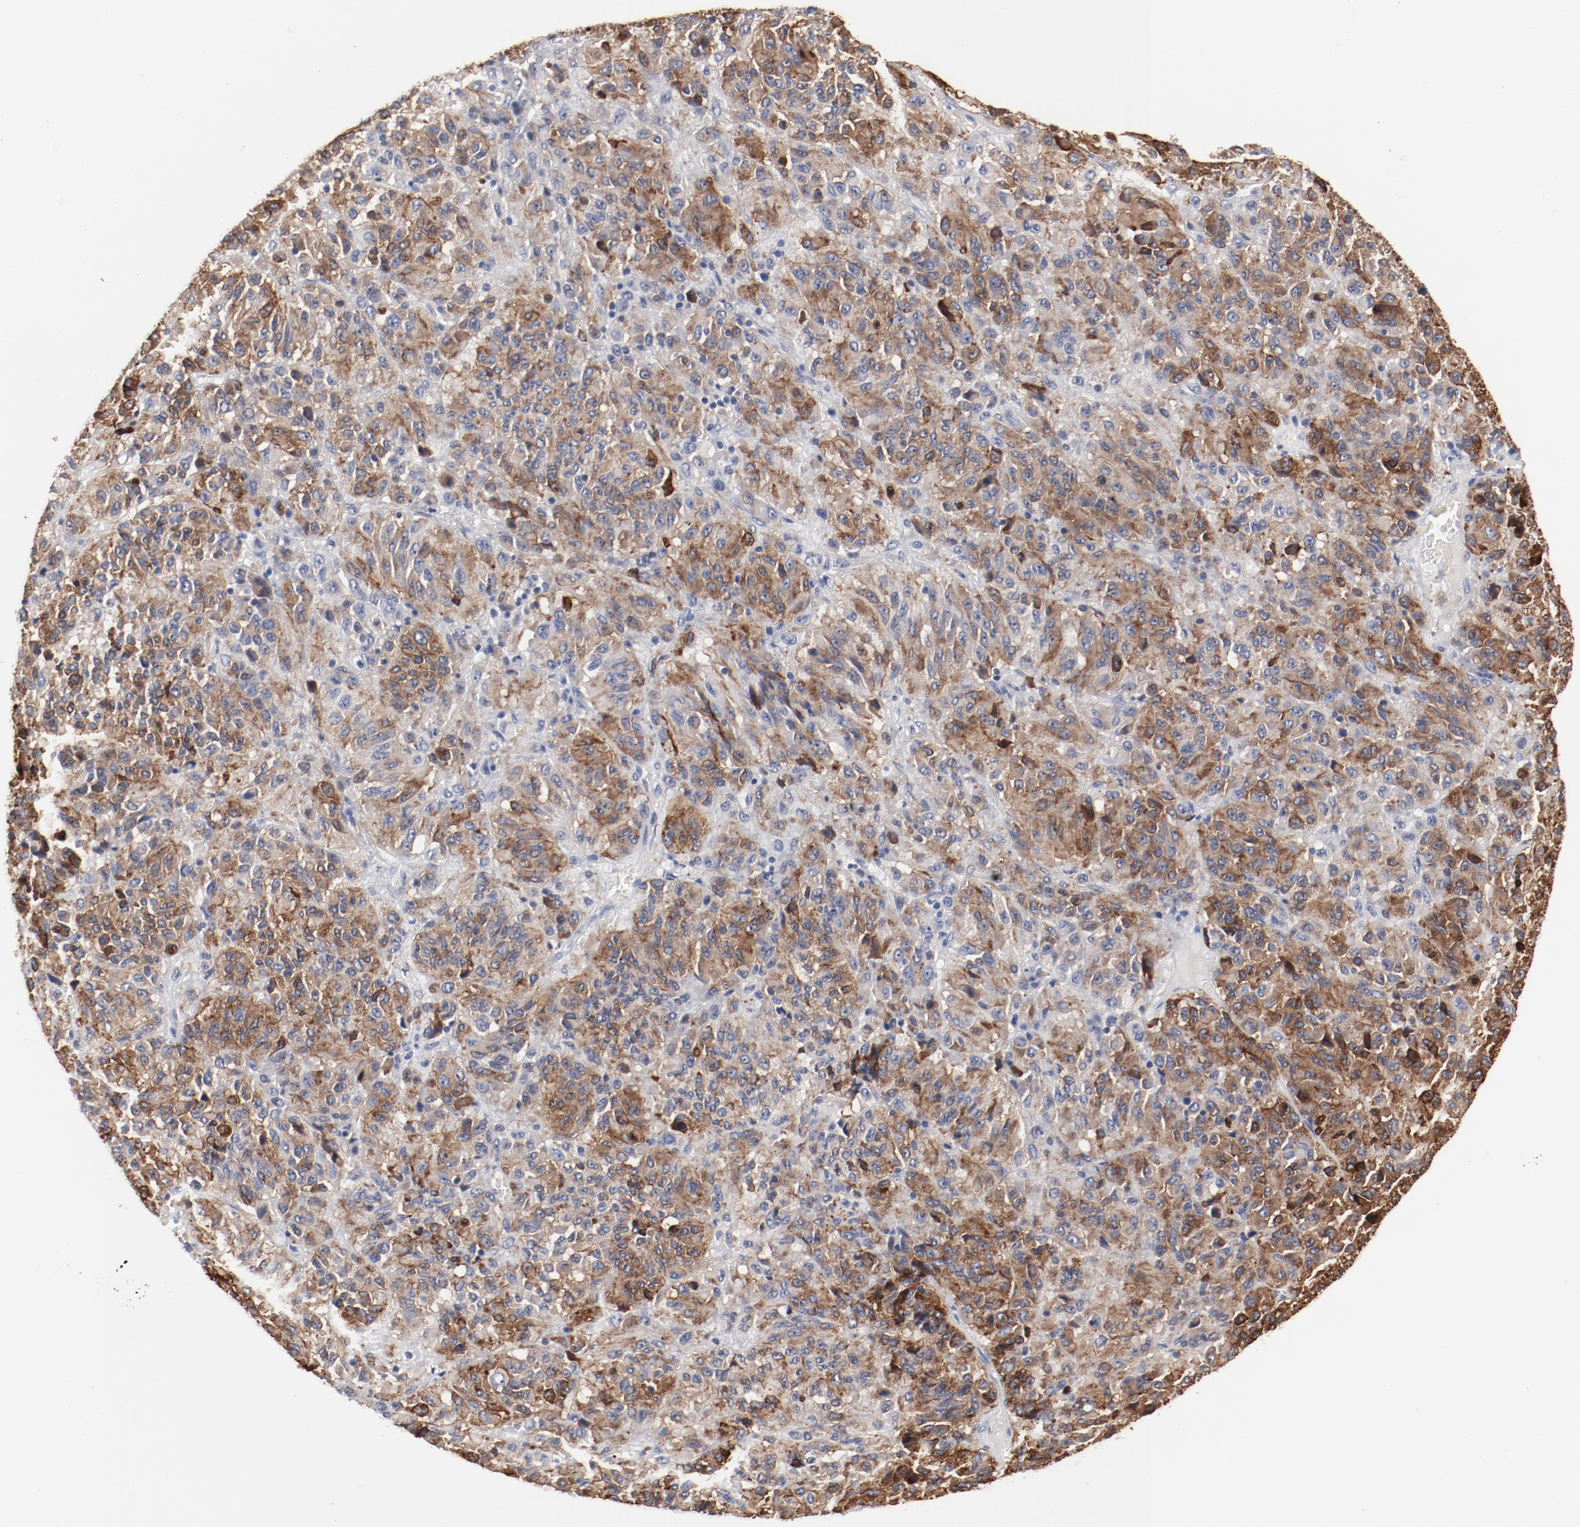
{"staining": {"intensity": "strong", "quantity": ">75%", "location": "cytoplasmic/membranous"}, "tissue": "melanoma", "cell_type": "Tumor cells", "image_type": "cancer", "snomed": [{"axis": "morphology", "description": "Malignant melanoma, Metastatic site"}, {"axis": "topography", "description": "Lung"}], "caption": "Strong cytoplasmic/membranous expression for a protein is present in about >75% of tumor cells of malignant melanoma (metastatic site) using immunohistochemistry (IHC).", "gene": "GPR143", "patient": {"sex": "male", "age": 64}}